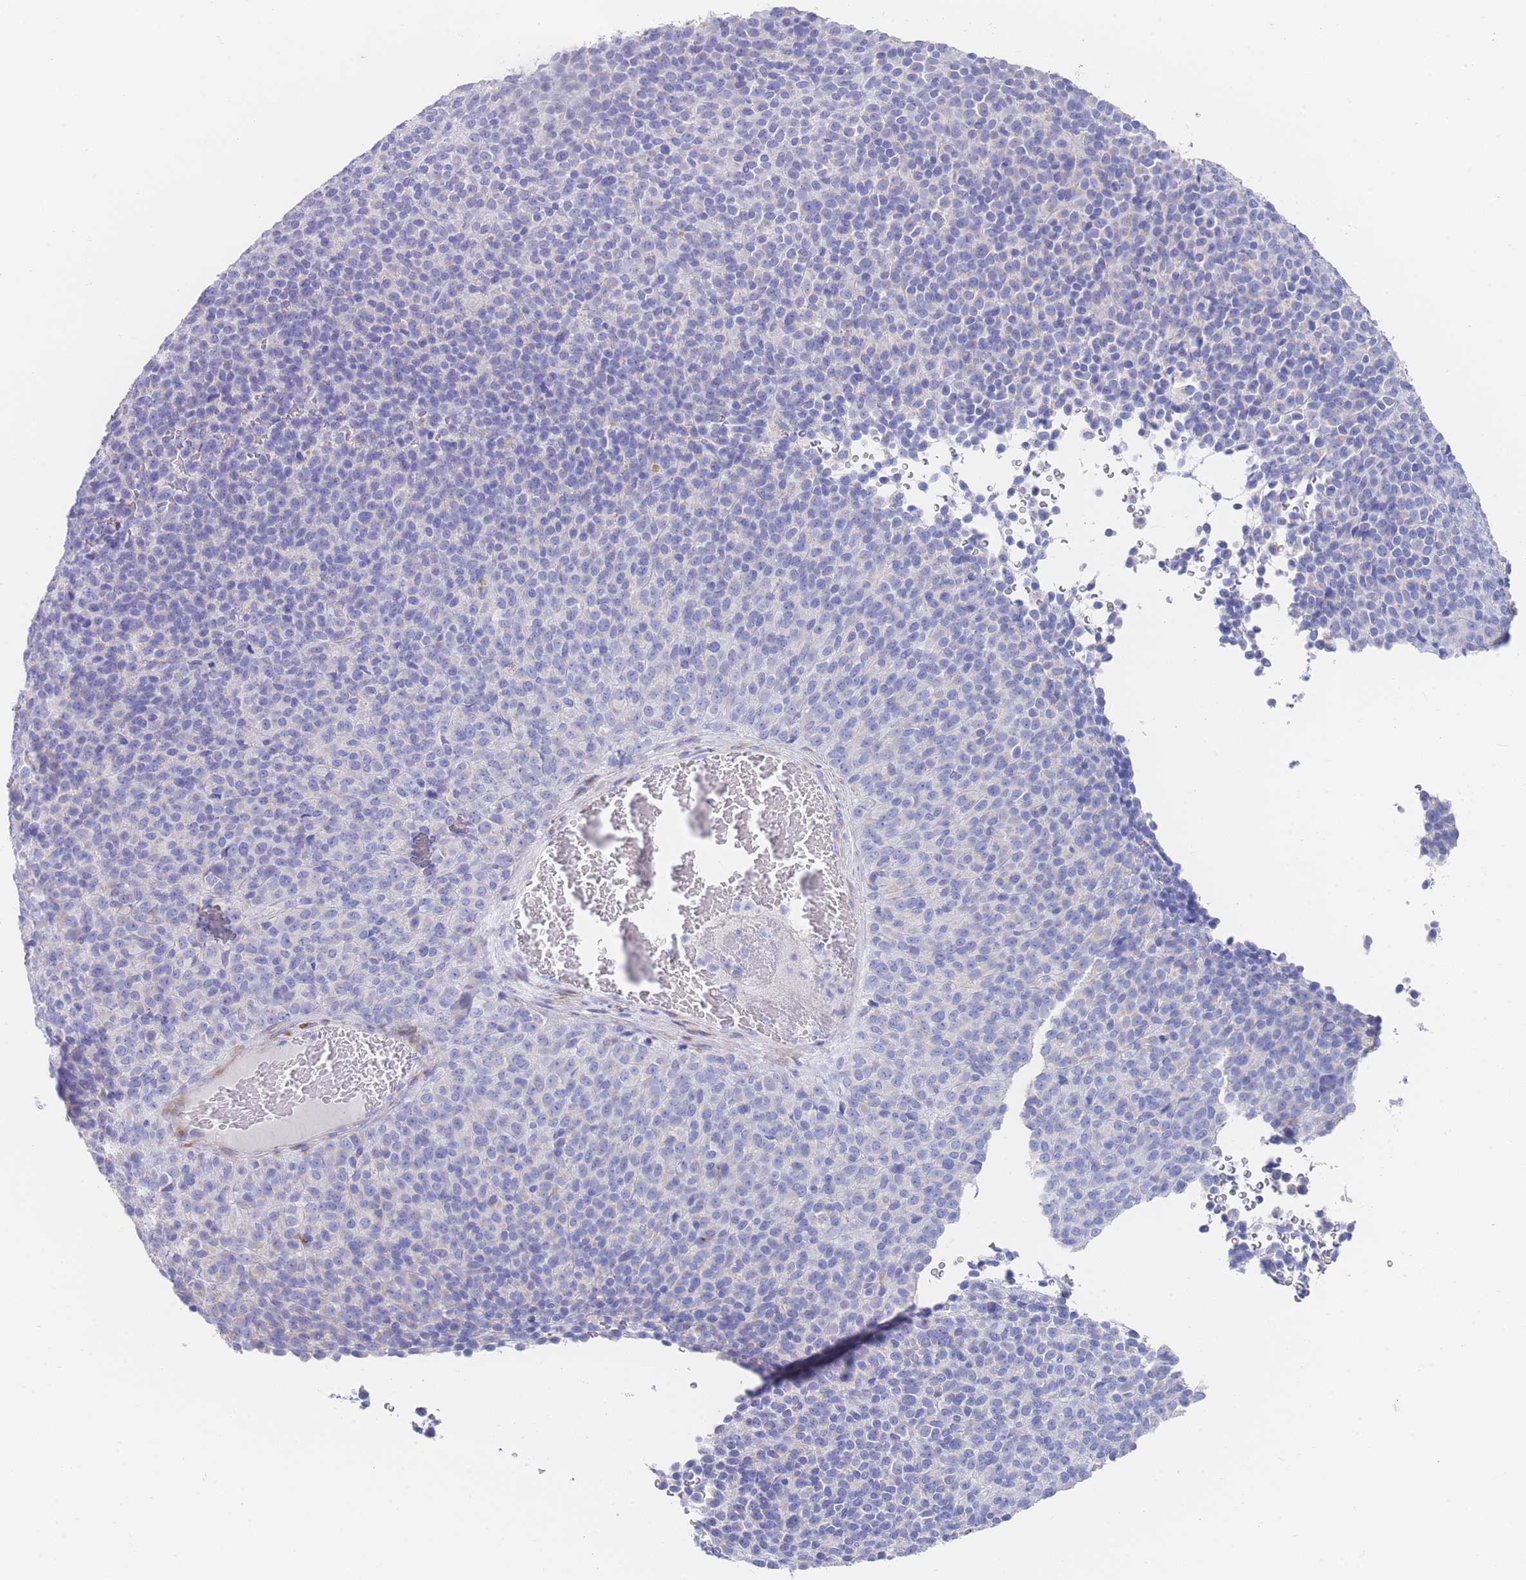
{"staining": {"intensity": "negative", "quantity": "none", "location": "none"}, "tissue": "melanoma", "cell_type": "Tumor cells", "image_type": "cancer", "snomed": [{"axis": "morphology", "description": "Malignant melanoma, Metastatic site"}, {"axis": "topography", "description": "Brain"}], "caption": "This micrograph is of melanoma stained with immunohistochemistry (IHC) to label a protein in brown with the nuclei are counter-stained blue. There is no positivity in tumor cells.", "gene": "LRRC37A", "patient": {"sex": "female", "age": 56}}